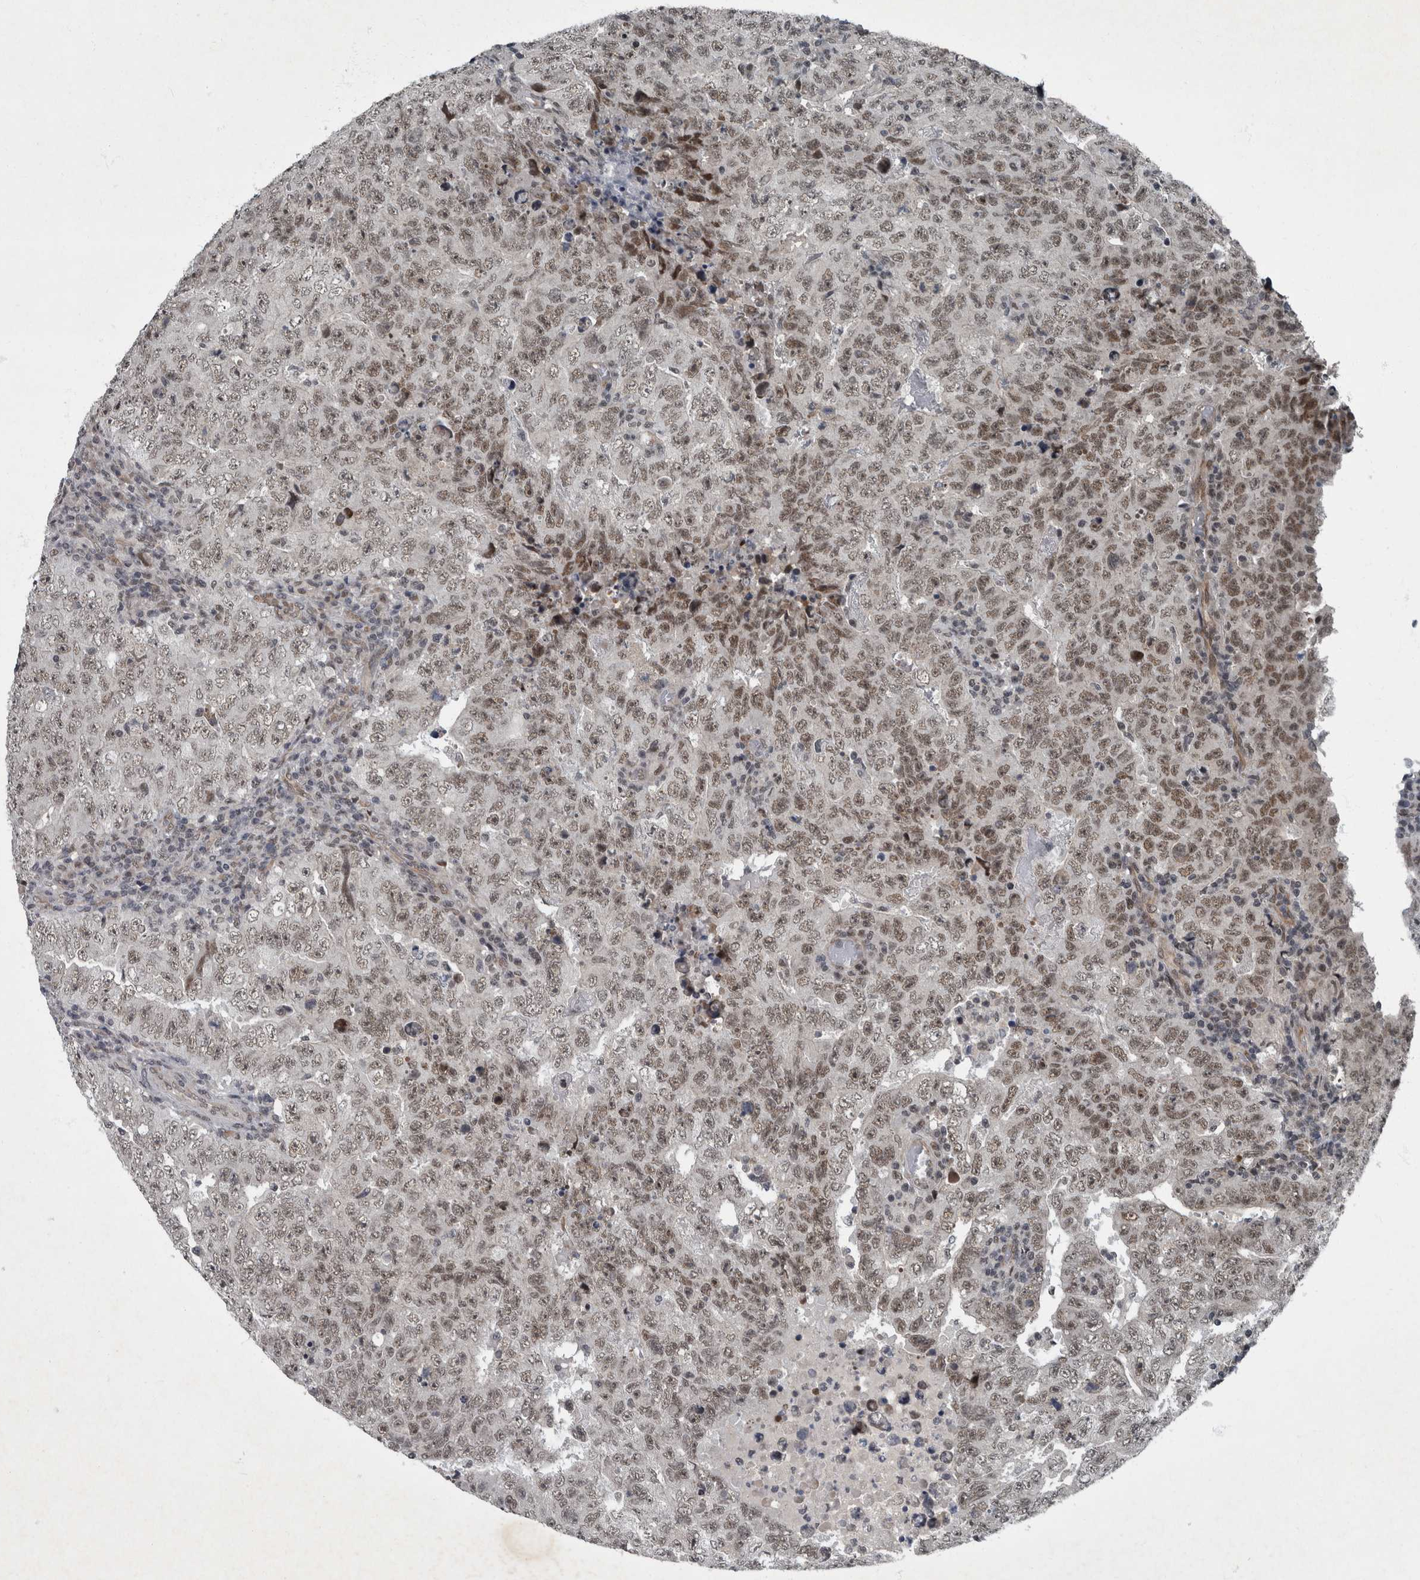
{"staining": {"intensity": "weak", "quantity": ">75%", "location": "nuclear"}, "tissue": "testis cancer", "cell_type": "Tumor cells", "image_type": "cancer", "snomed": [{"axis": "morphology", "description": "Carcinoma, Embryonal, NOS"}, {"axis": "topography", "description": "Testis"}], "caption": "Protein staining by immunohistochemistry (IHC) displays weak nuclear staining in approximately >75% of tumor cells in testis cancer (embryonal carcinoma). Immunohistochemistry stains the protein of interest in brown and the nuclei are stained blue.", "gene": "WDR33", "patient": {"sex": "male", "age": 26}}